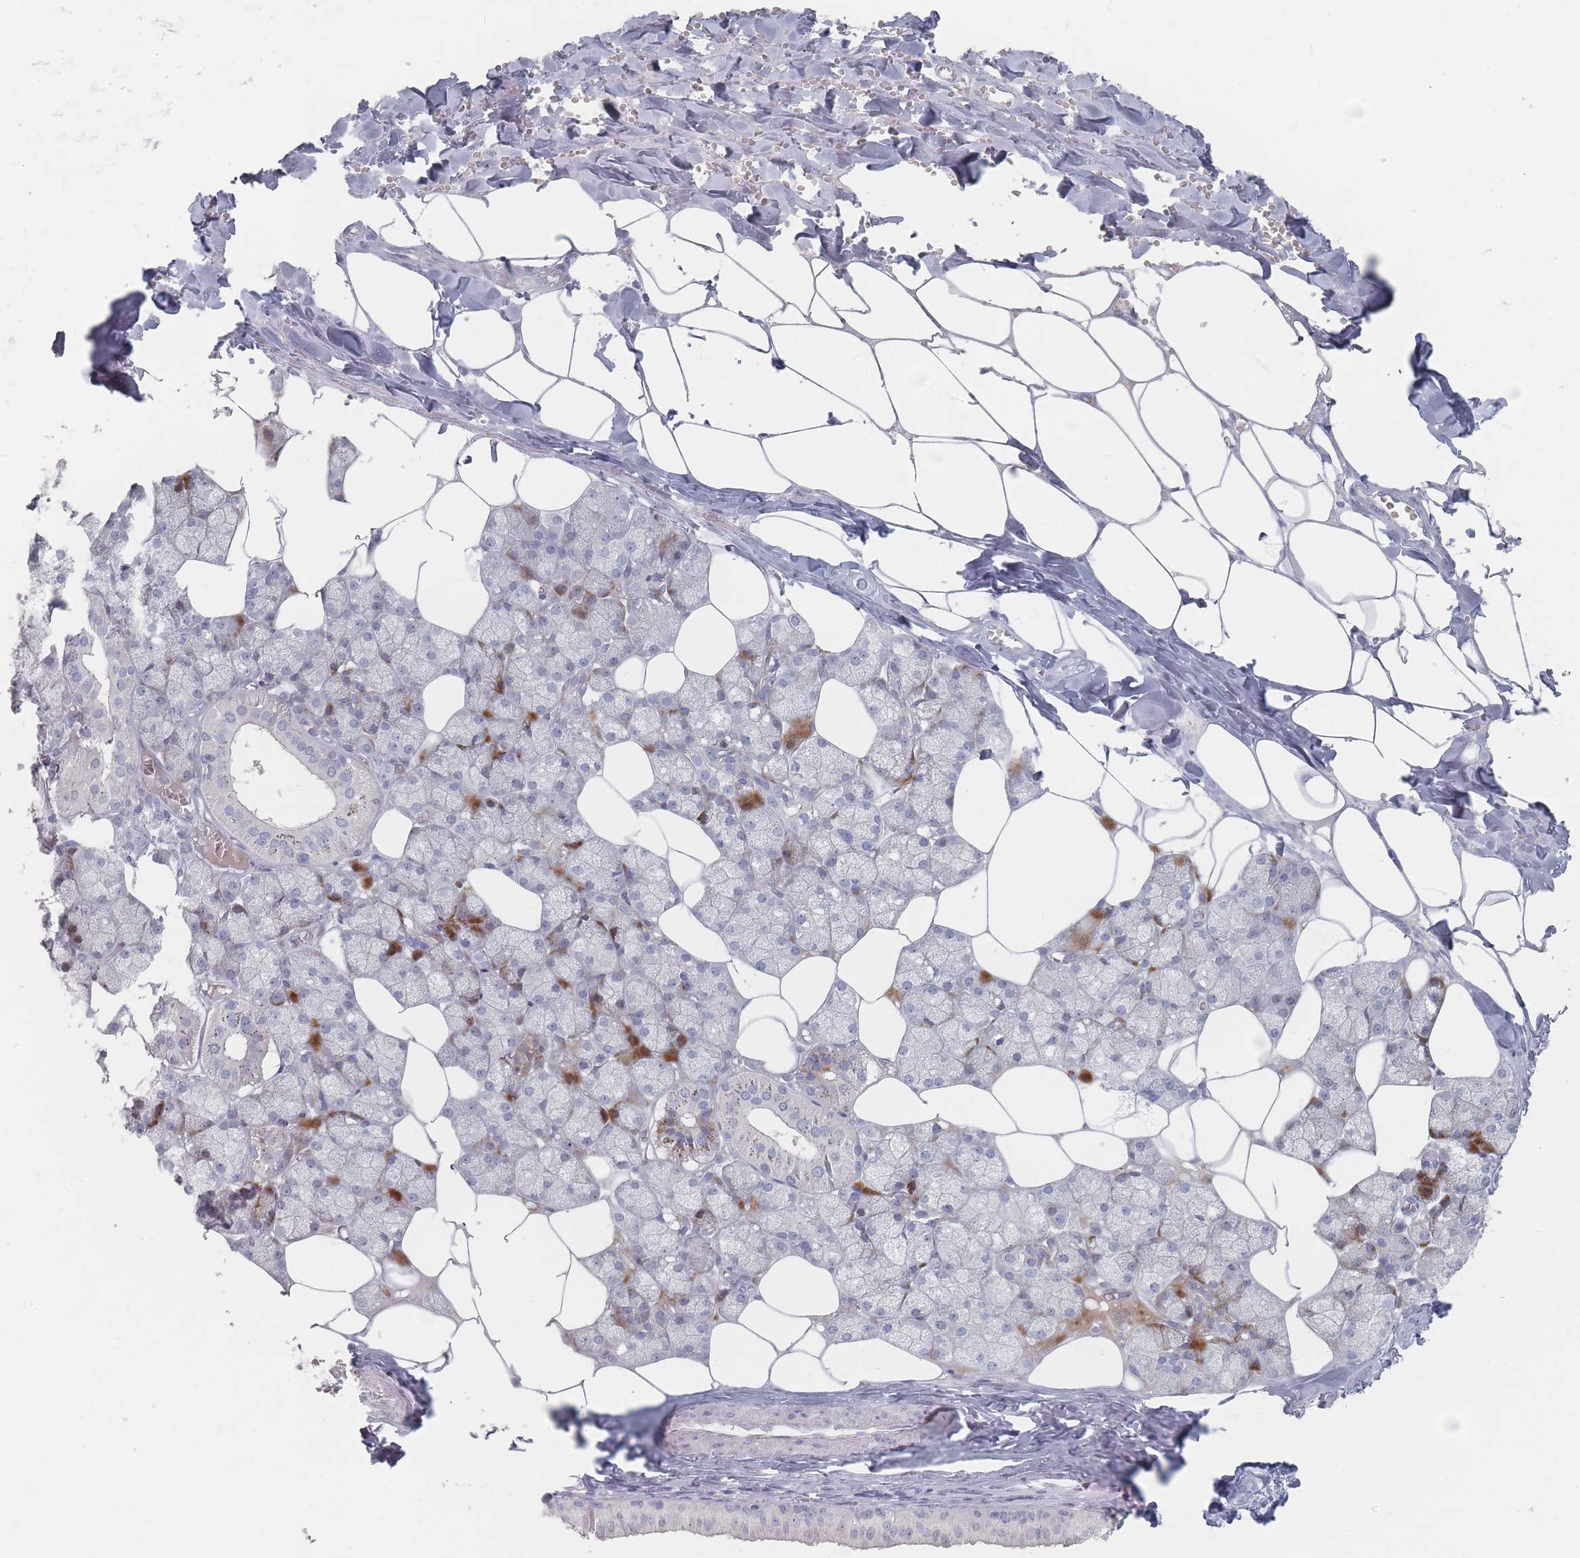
{"staining": {"intensity": "negative", "quantity": "none", "location": "none"}, "tissue": "salivary gland", "cell_type": "Glandular cells", "image_type": "normal", "snomed": [{"axis": "morphology", "description": "Normal tissue, NOS"}, {"axis": "topography", "description": "Salivary gland"}], "caption": "Immunohistochemical staining of benign salivary gland reveals no significant staining in glandular cells. Nuclei are stained in blue.", "gene": "CD37", "patient": {"sex": "male", "age": 62}}